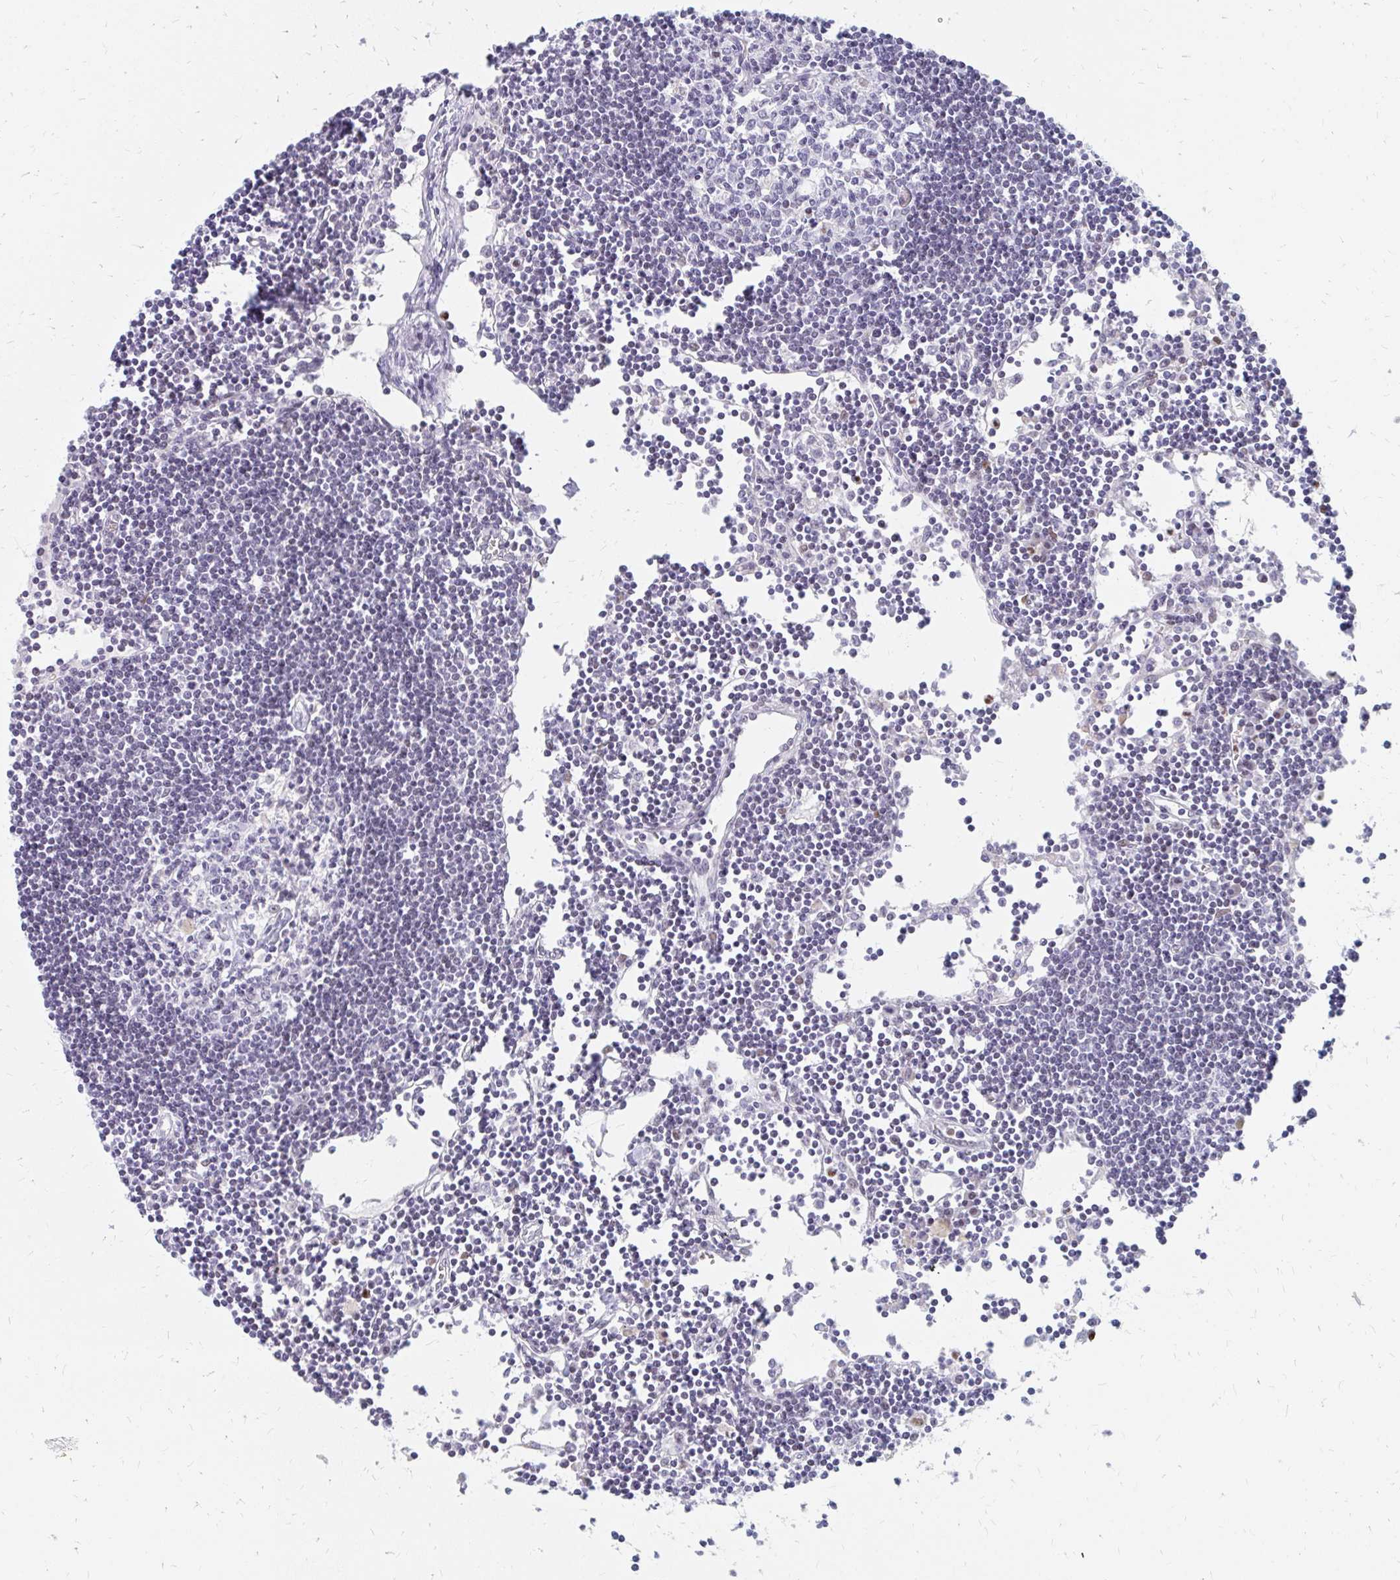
{"staining": {"intensity": "strong", "quantity": "<25%", "location": "nuclear"}, "tissue": "lymph node", "cell_type": "Germinal center cells", "image_type": "normal", "snomed": [{"axis": "morphology", "description": "Normal tissue, NOS"}, {"axis": "topography", "description": "Lymph node"}], "caption": "Lymph node stained with DAB immunohistochemistry exhibits medium levels of strong nuclear staining in approximately <25% of germinal center cells. (DAB (3,3'-diaminobenzidine) IHC with brightfield microscopy, high magnification).", "gene": "PLK3", "patient": {"sex": "female", "age": 65}}